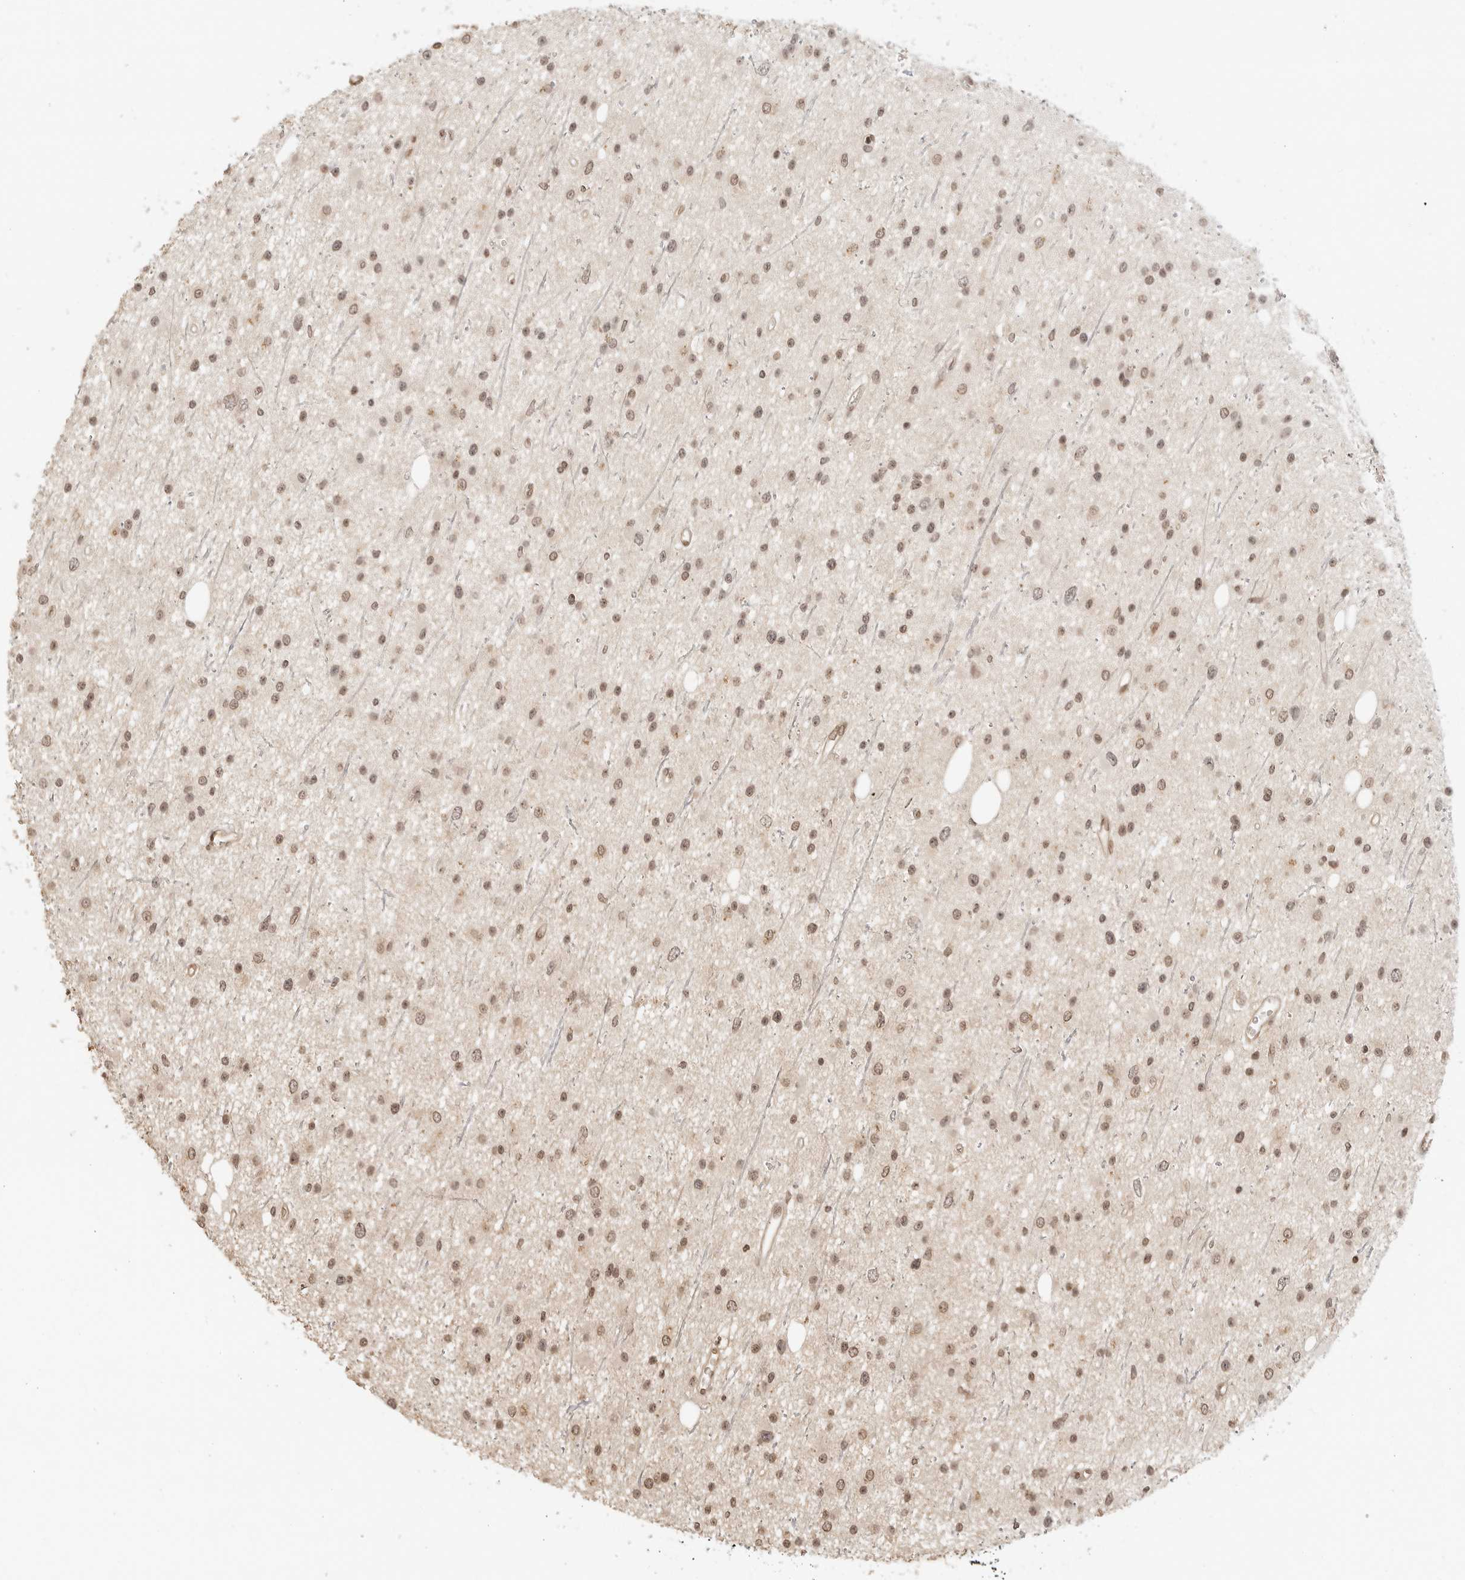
{"staining": {"intensity": "moderate", "quantity": ">75%", "location": "nuclear"}, "tissue": "glioma", "cell_type": "Tumor cells", "image_type": "cancer", "snomed": [{"axis": "morphology", "description": "Glioma, malignant, Low grade"}, {"axis": "topography", "description": "Cerebral cortex"}], "caption": "Immunohistochemistry (IHC) of human glioma reveals medium levels of moderate nuclear staining in approximately >75% of tumor cells. (DAB (3,3'-diaminobenzidine) IHC, brown staining for protein, blue staining for nuclei).", "gene": "POLH", "patient": {"sex": "female", "age": 39}}